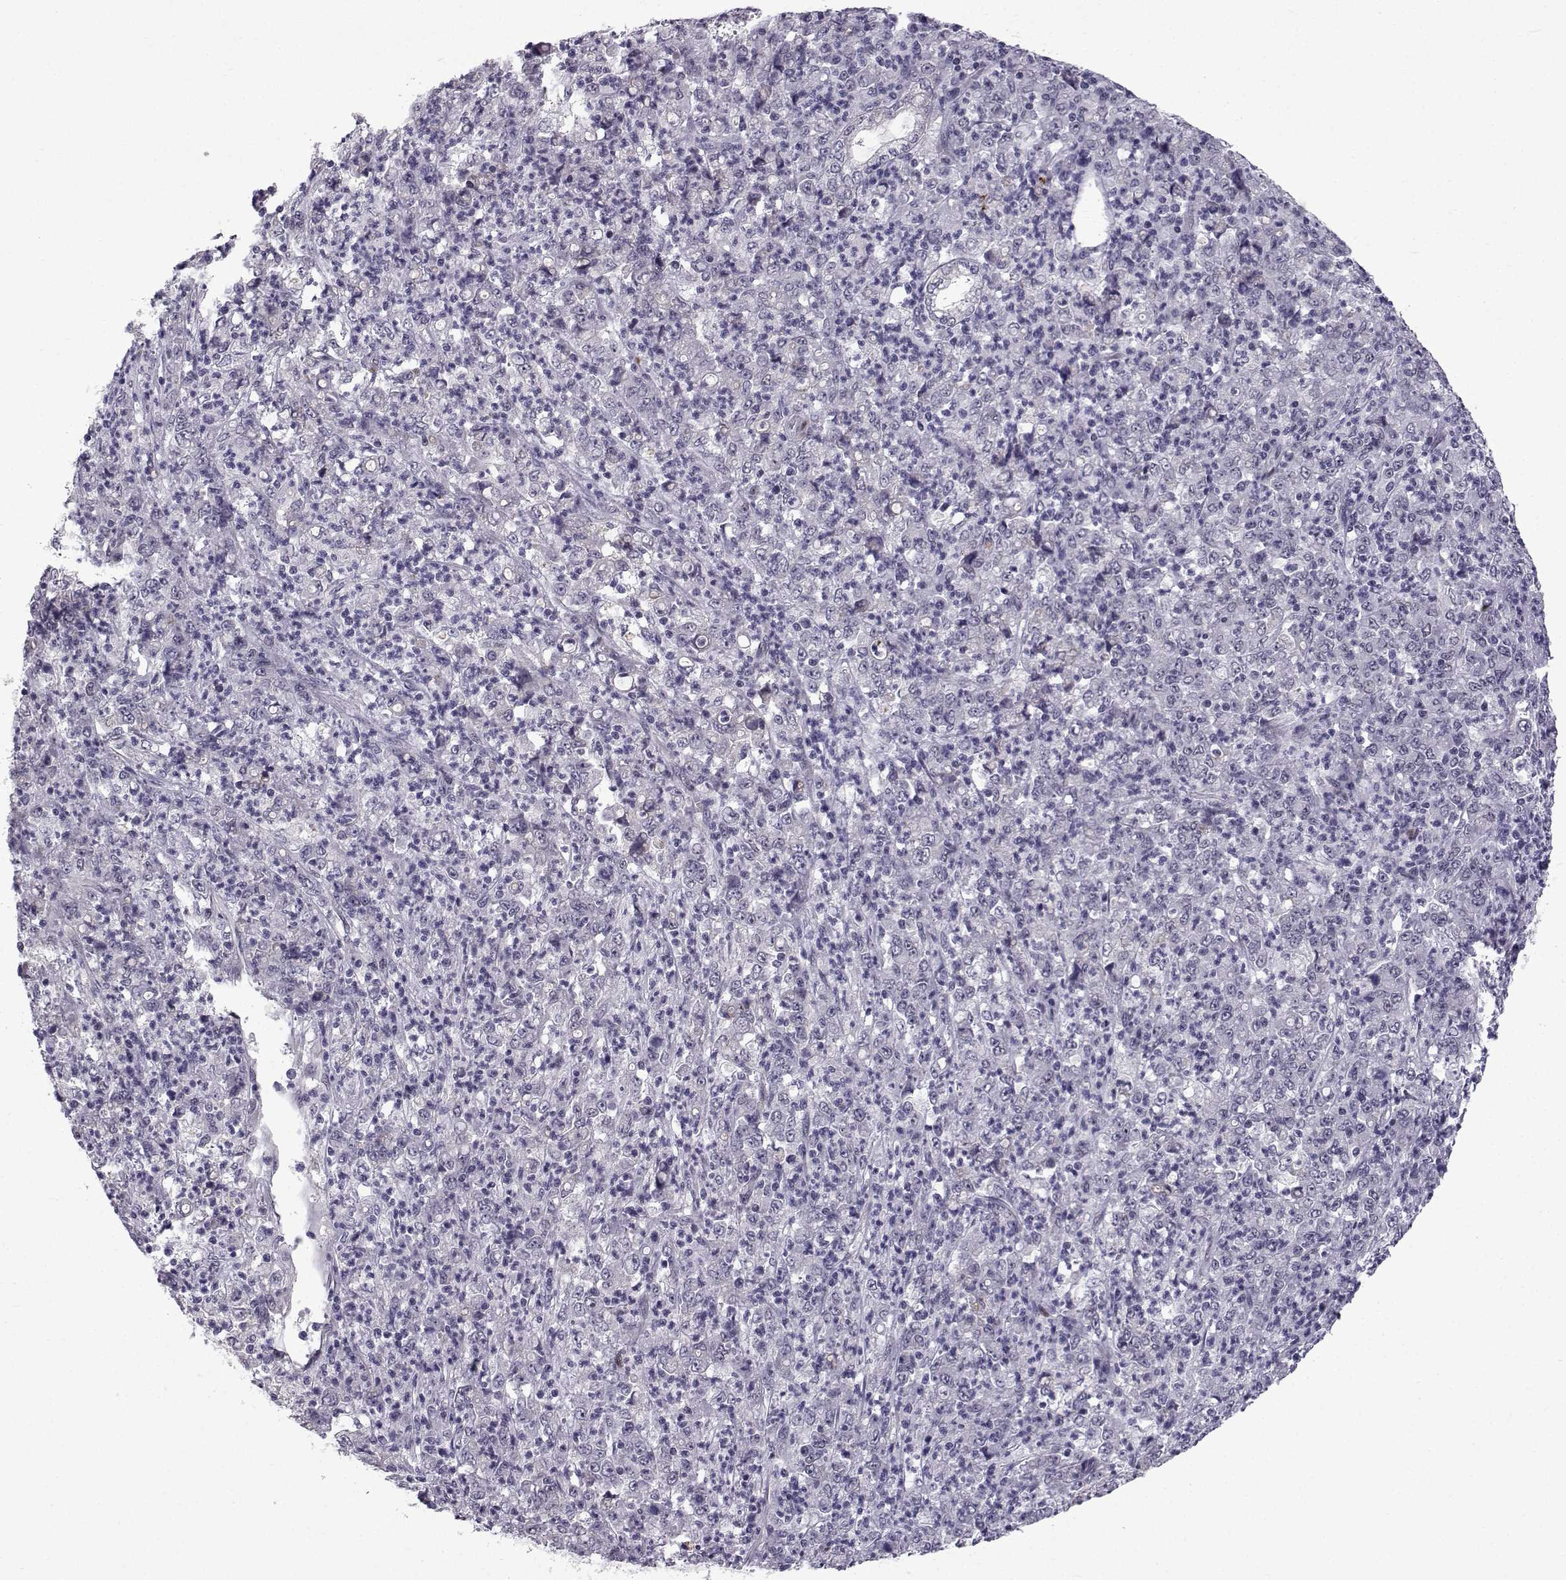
{"staining": {"intensity": "negative", "quantity": "none", "location": "none"}, "tissue": "stomach cancer", "cell_type": "Tumor cells", "image_type": "cancer", "snomed": [{"axis": "morphology", "description": "Adenocarcinoma, NOS"}, {"axis": "topography", "description": "Stomach, lower"}], "caption": "Tumor cells are negative for brown protein staining in stomach cancer.", "gene": "RBM24", "patient": {"sex": "female", "age": 71}}